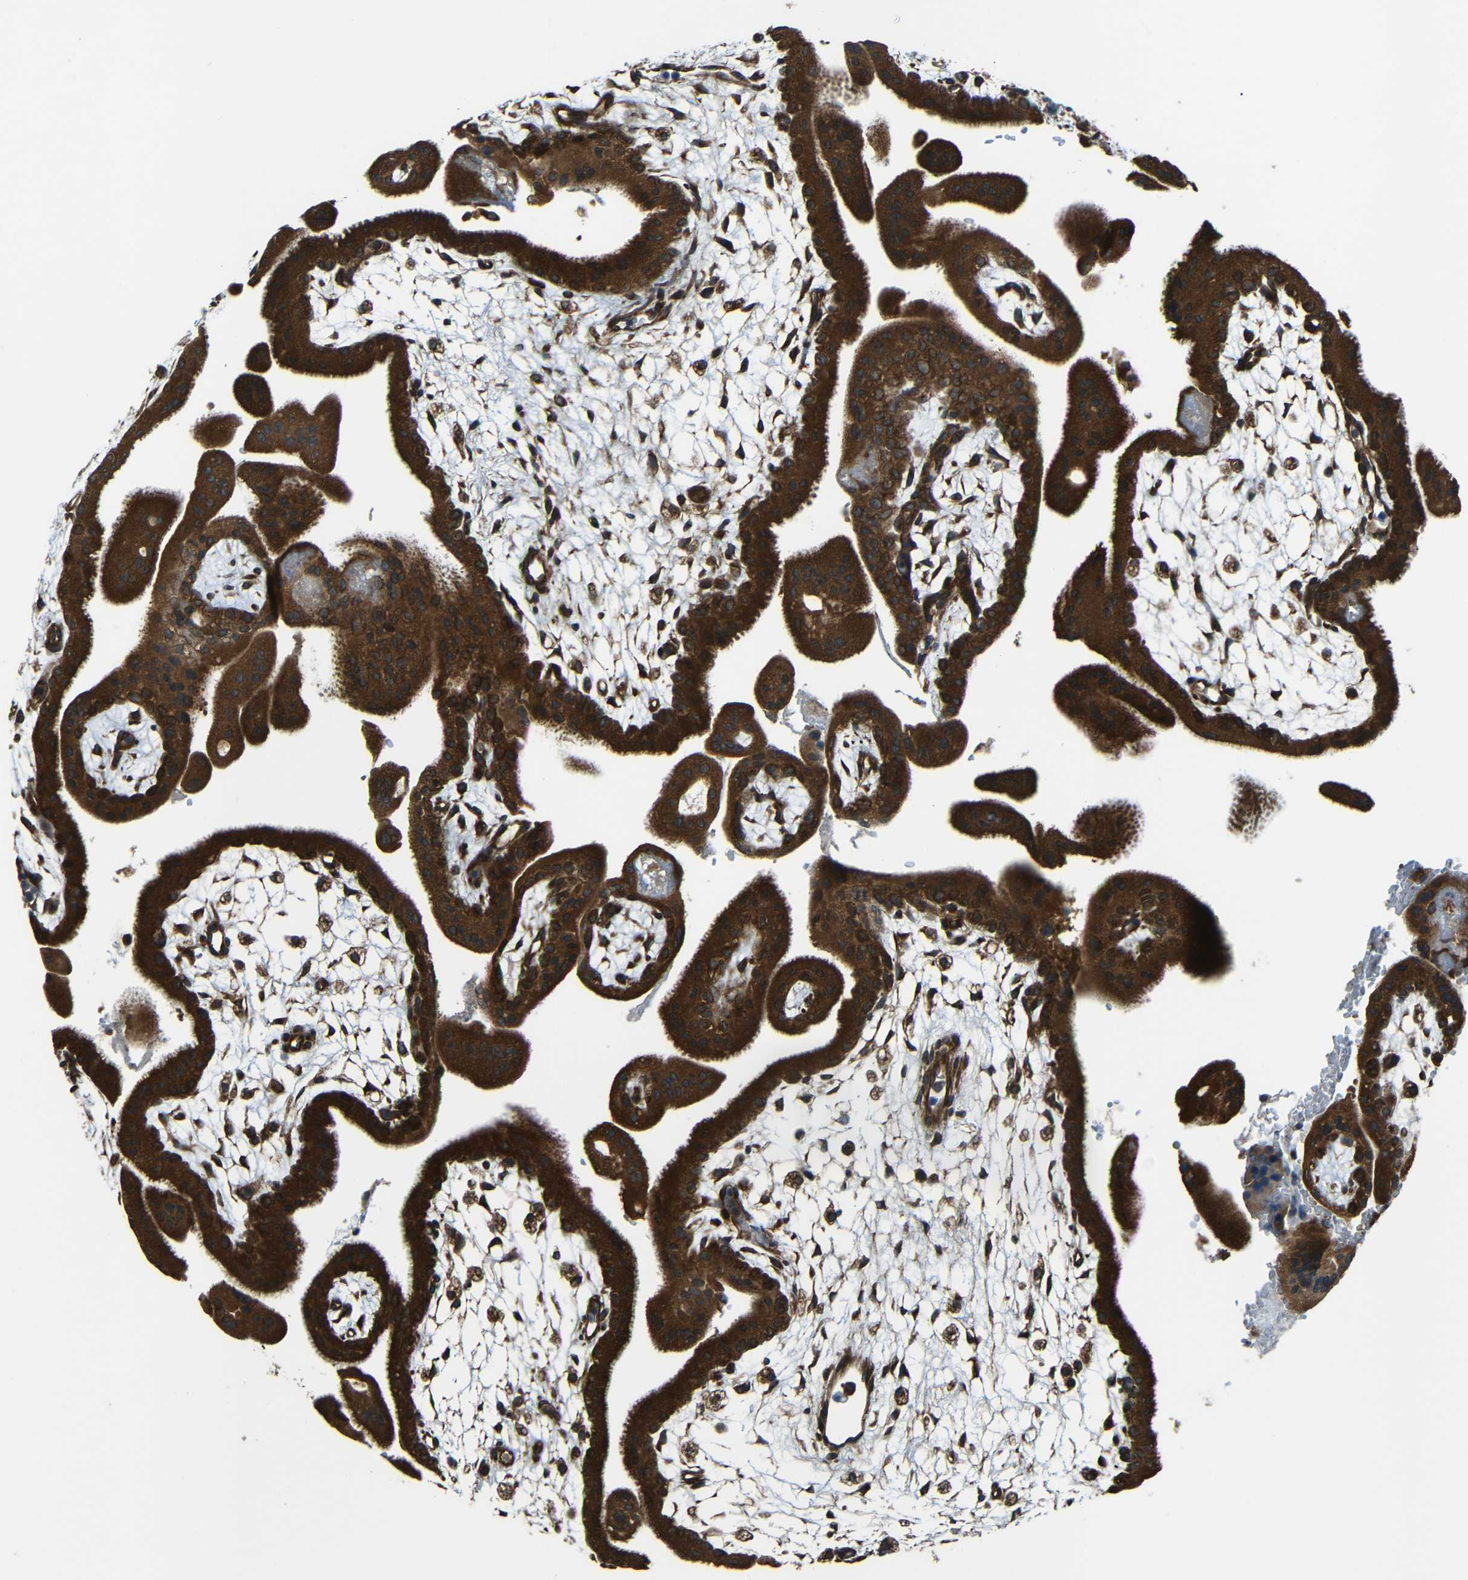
{"staining": {"intensity": "strong", "quantity": ">75%", "location": "cytoplasmic/membranous"}, "tissue": "placenta", "cell_type": "Decidual cells", "image_type": "normal", "snomed": [{"axis": "morphology", "description": "Normal tissue, NOS"}, {"axis": "topography", "description": "Placenta"}], "caption": "This histopathology image exhibits immunohistochemistry (IHC) staining of unremarkable human placenta, with high strong cytoplasmic/membranous staining in about >75% of decidual cells.", "gene": "VAPB", "patient": {"sex": "female", "age": 35}}